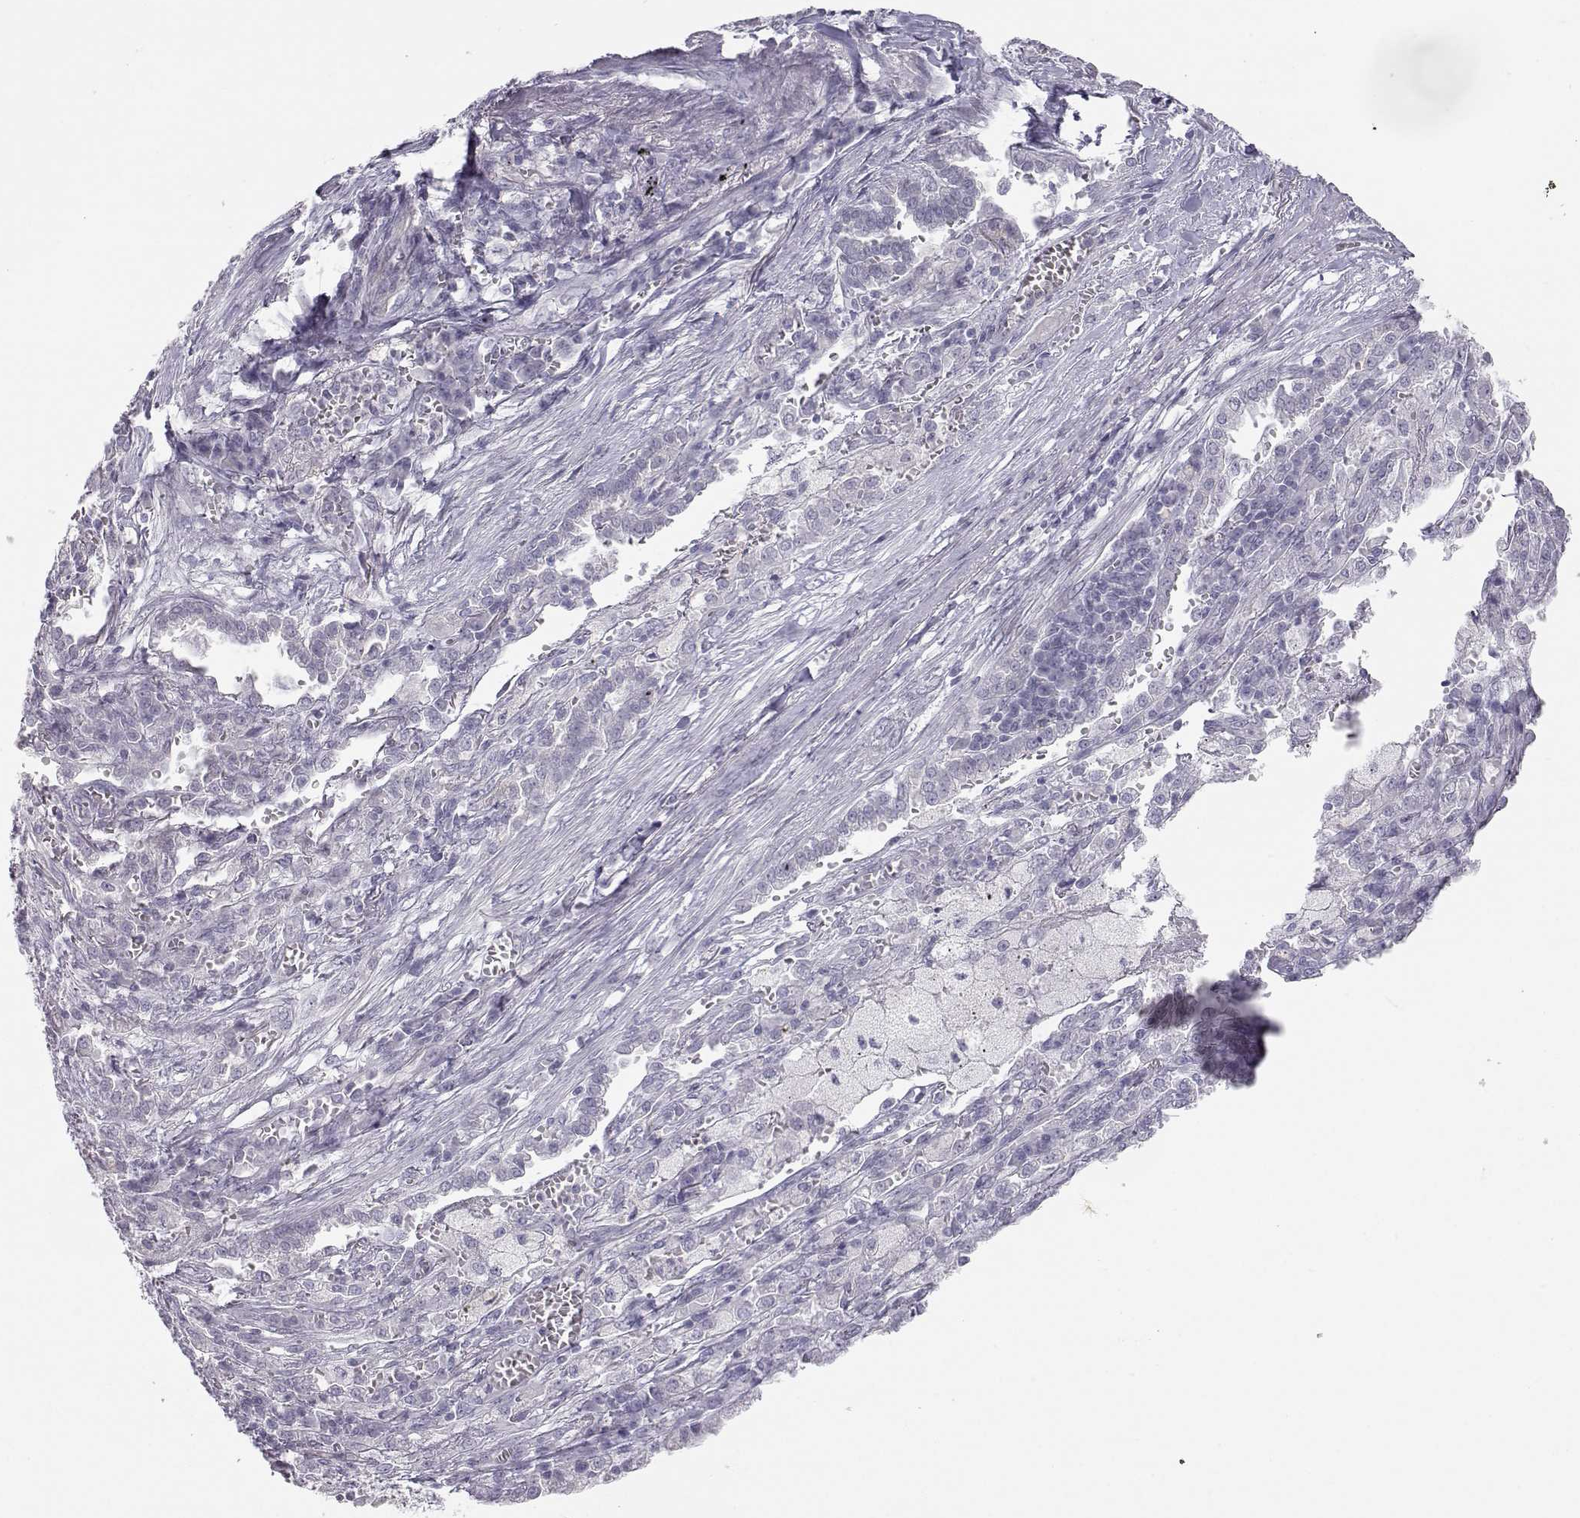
{"staining": {"intensity": "negative", "quantity": "none", "location": "none"}, "tissue": "lung cancer", "cell_type": "Tumor cells", "image_type": "cancer", "snomed": [{"axis": "morphology", "description": "Adenocarcinoma, NOS"}, {"axis": "topography", "description": "Lung"}], "caption": "Lung cancer (adenocarcinoma) stained for a protein using immunohistochemistry shows no staining tumor cells.", "gene": "MYCBPAP", "patient": {"sex": "male", "age": 57}}